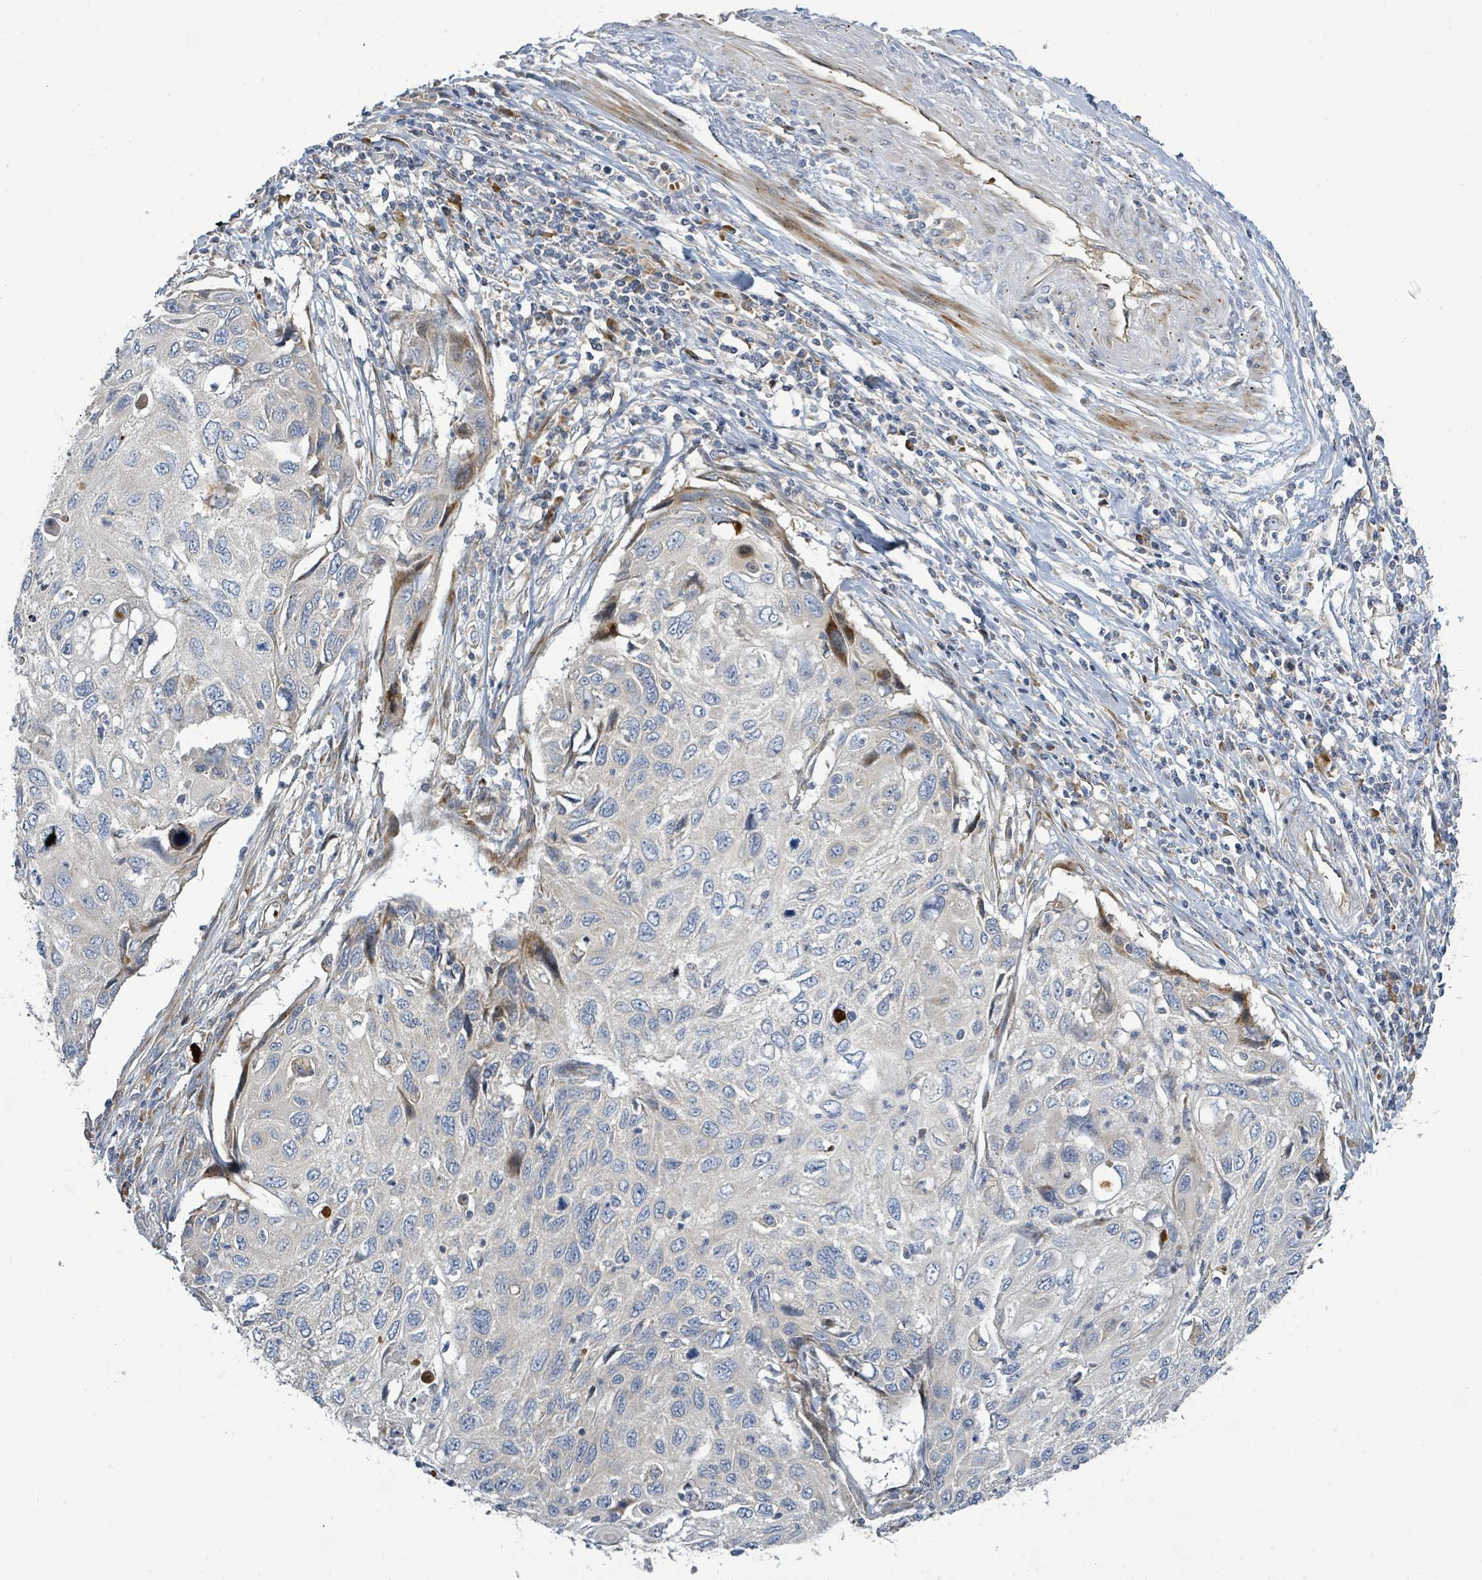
{"staining": {"intensity": "moderate", "quantity": "<25%", "location": "cytoplasmic/membranous"}, "tissue": "cervical cancer", "cell_type": "Tumor cells", "image_type": "cancer", "snomed": [{"axis": "morphology", "description": "Squamous cell carcinoma, NOS"}, {"axis": "topography", "description": "Cervix"}], "caption": "Cervical cancer stained with immunohistochemistry (IHC) exhibits moderate cytoplasmic/membranous staining in about <25% of tumor cells.", "gene": "CFAP210", "patient": {"sex": "female", "age": 70}}